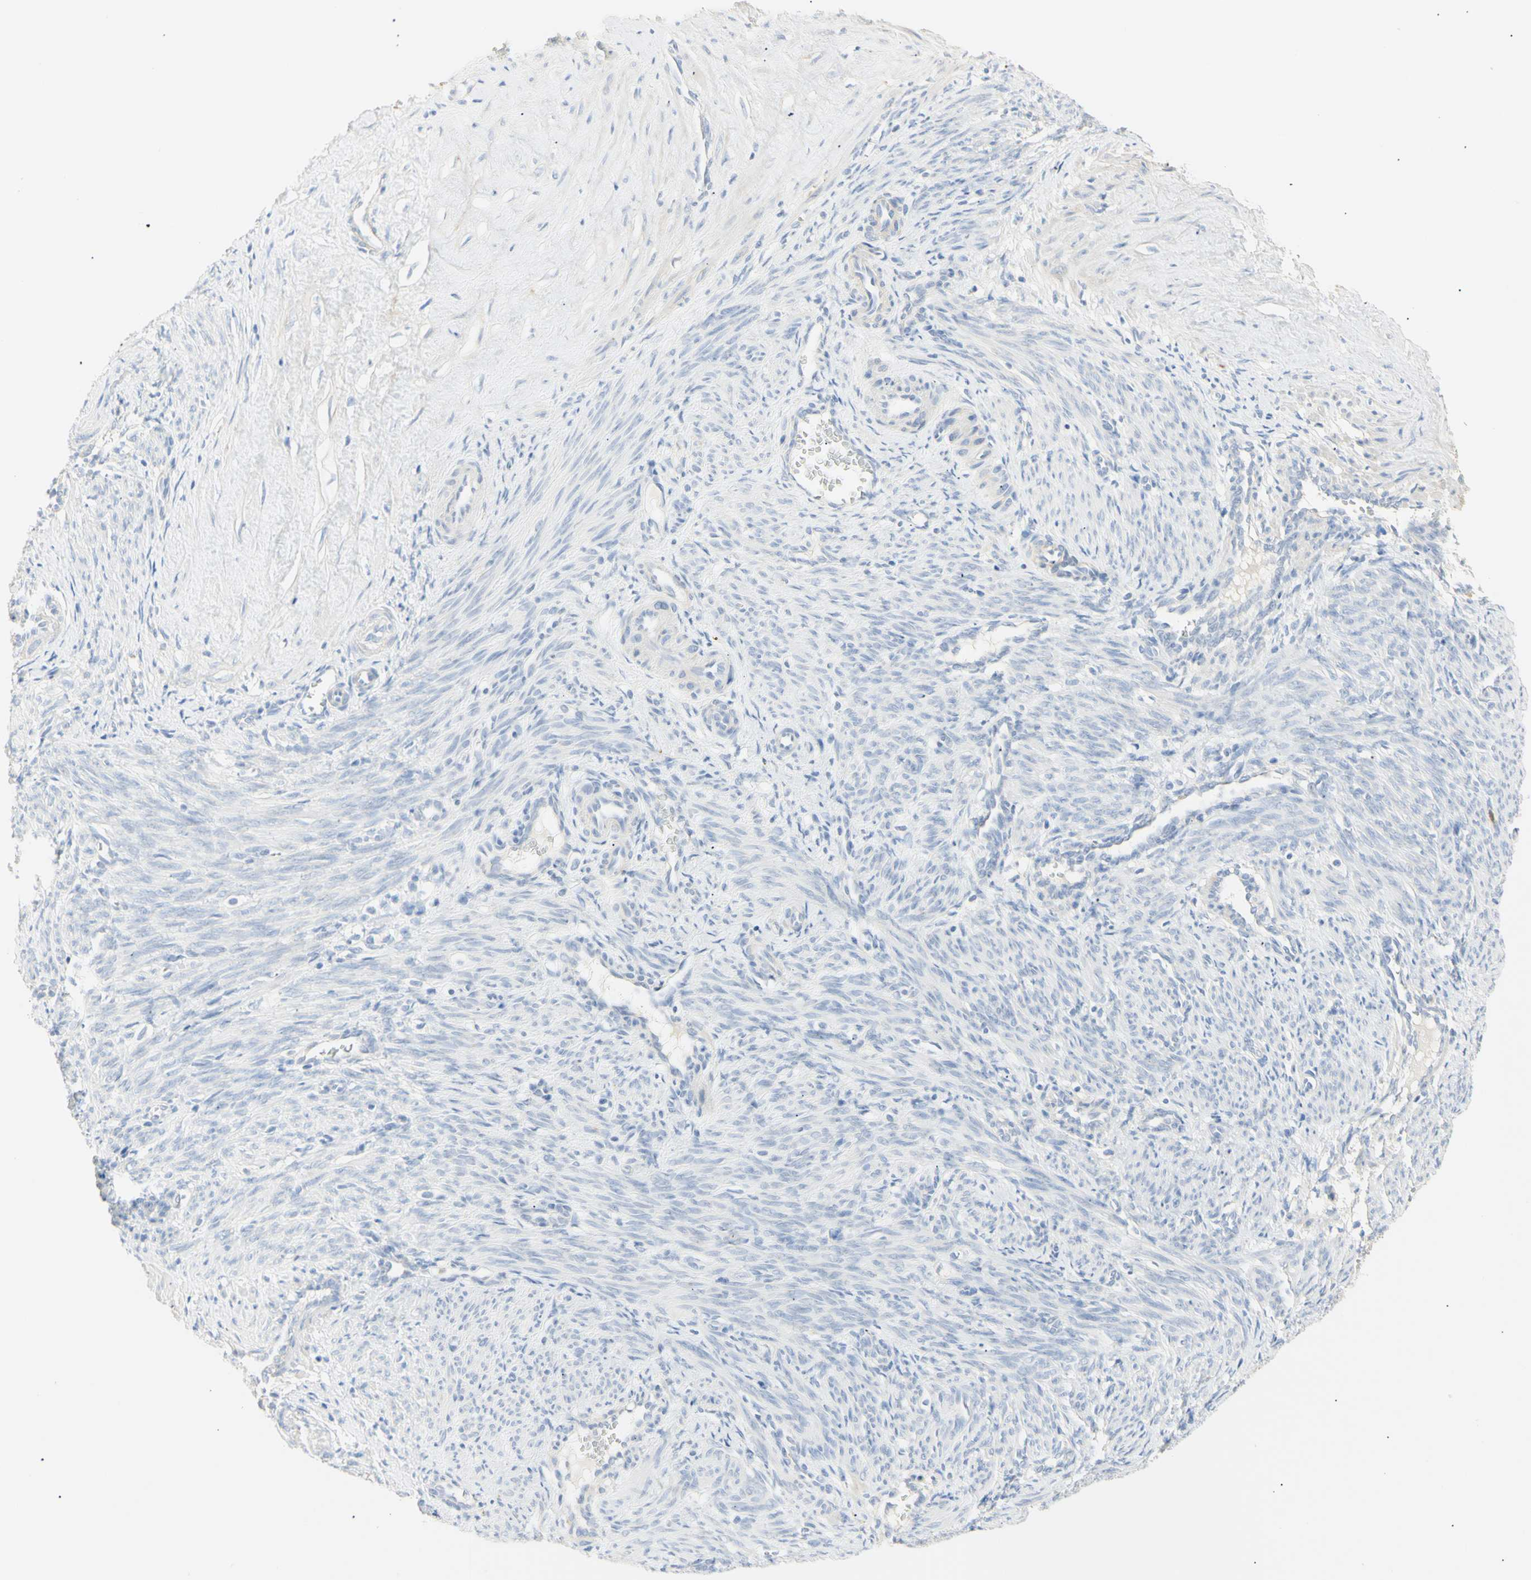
{"staining": {"intensity": "negative", "quantity": "none", "location": "none"}, "tissue": "smooth muscle", "cell_type": "Smooth muscle cells", "image_type": "normal", "snomed": [{"axis": "morphology", "description": "Normal tissue, NOS"}, {"axis": "topography", "description": "Endometrium"}], "caption": "Immunohistochemistry (IHC) micrograph of unremarkable human smooth muscle stained for a protein (brown), which exhibits no positivity in smooth muscle cells.", "gene": "B4GALNT3", "patient": {"sex": "female", "age": 33}}